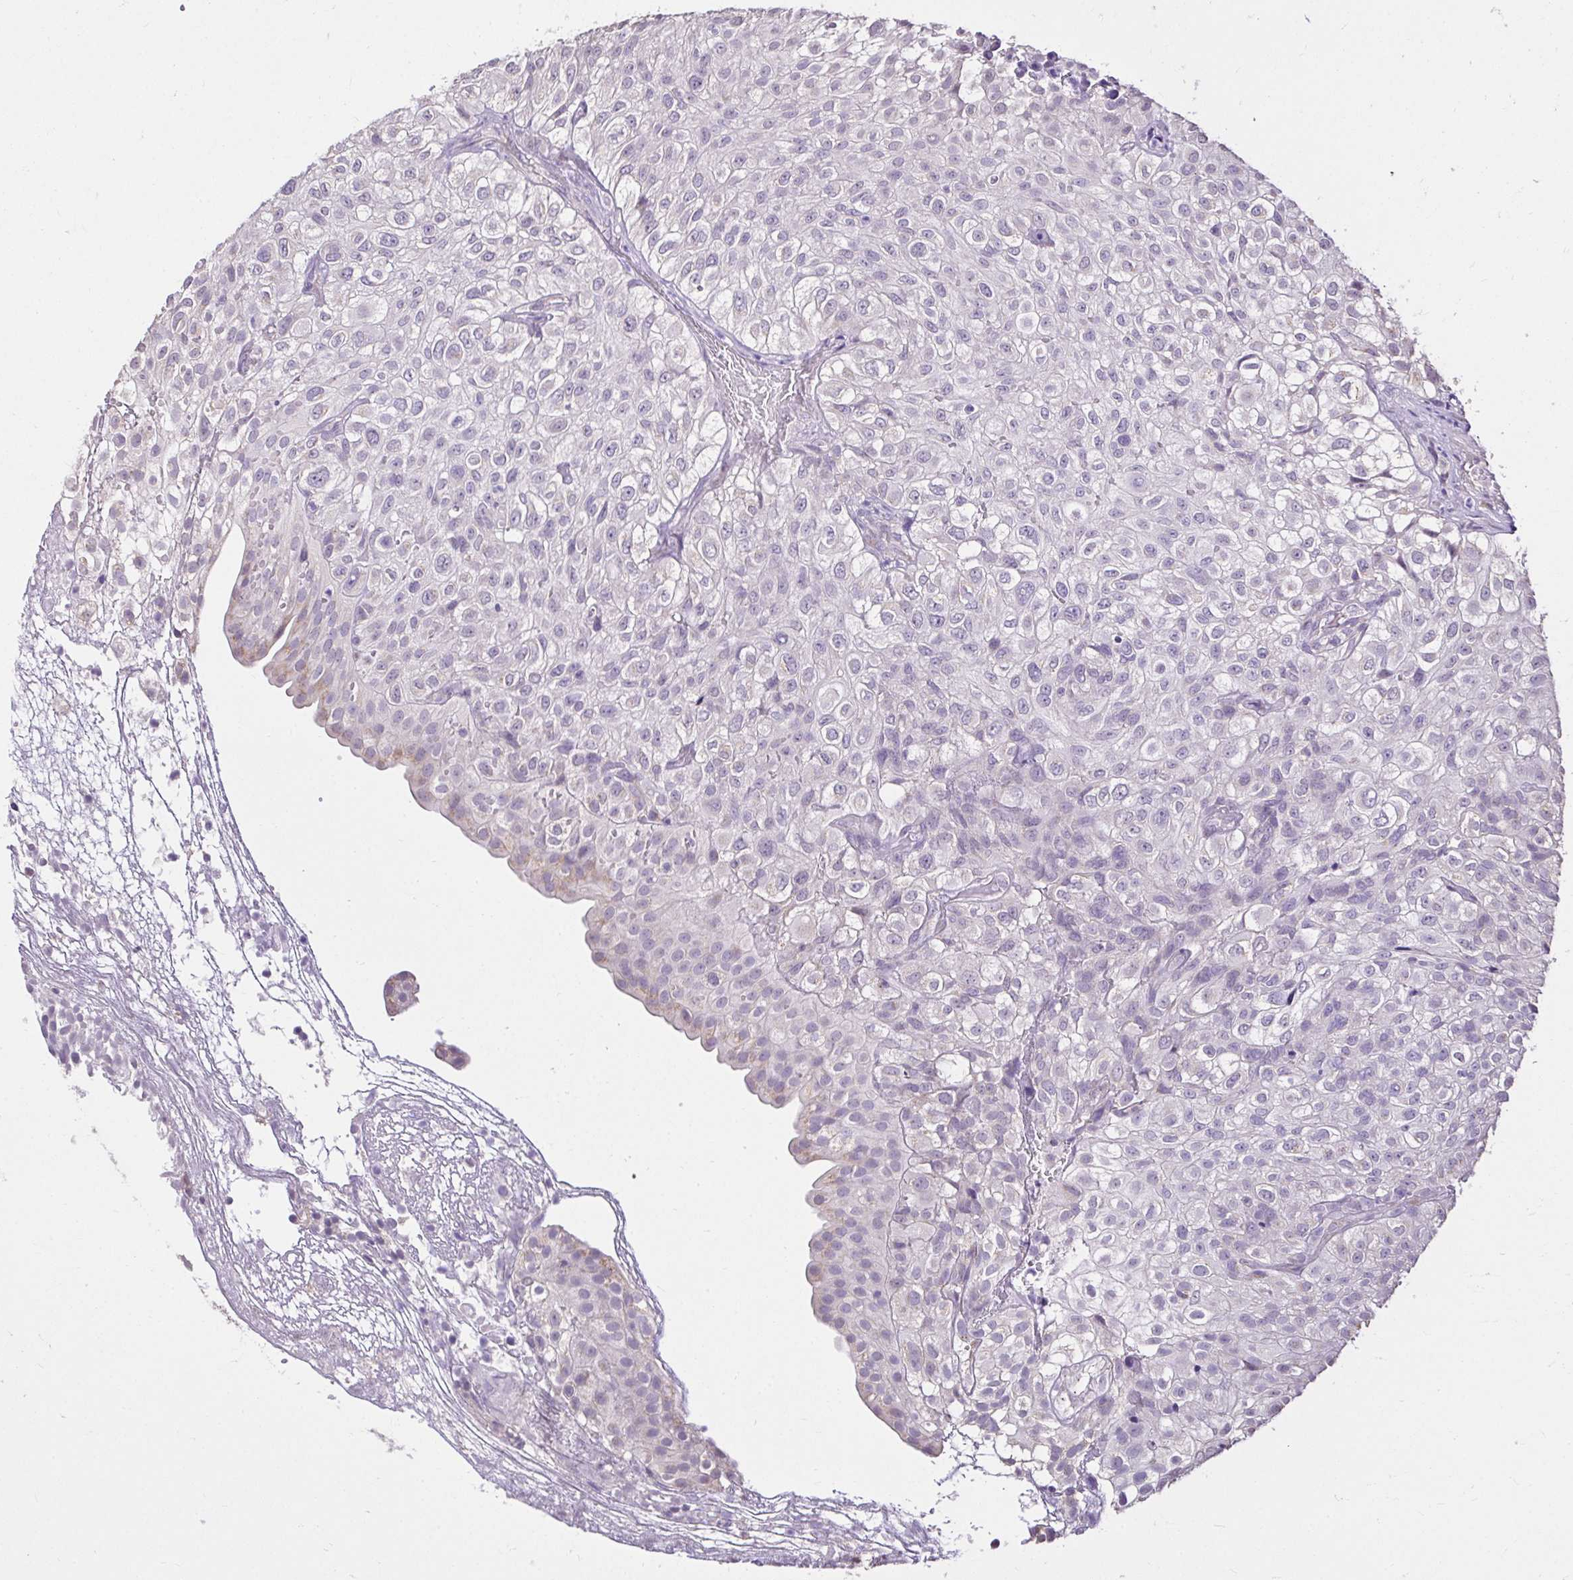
{"staining": {"intensity": "negative", "quantity": "none", "location": "none"}, "tissue": "urothelial cancer", "cell_type": "Tumor cells", "image_type": "cancer", "snomed": [{"axis": "morphology", "description": "Urothelial carcinoma, High grade"}, {"axis": "topography", "description": "Urinary bladder"}], "caption": "Photomicrograph shows no significant protein positivity in tumor cells of urothelial carcinoma (high-grade).", "gene": "KIAA1210", "patient": {"sex": "male", "age": 56}}